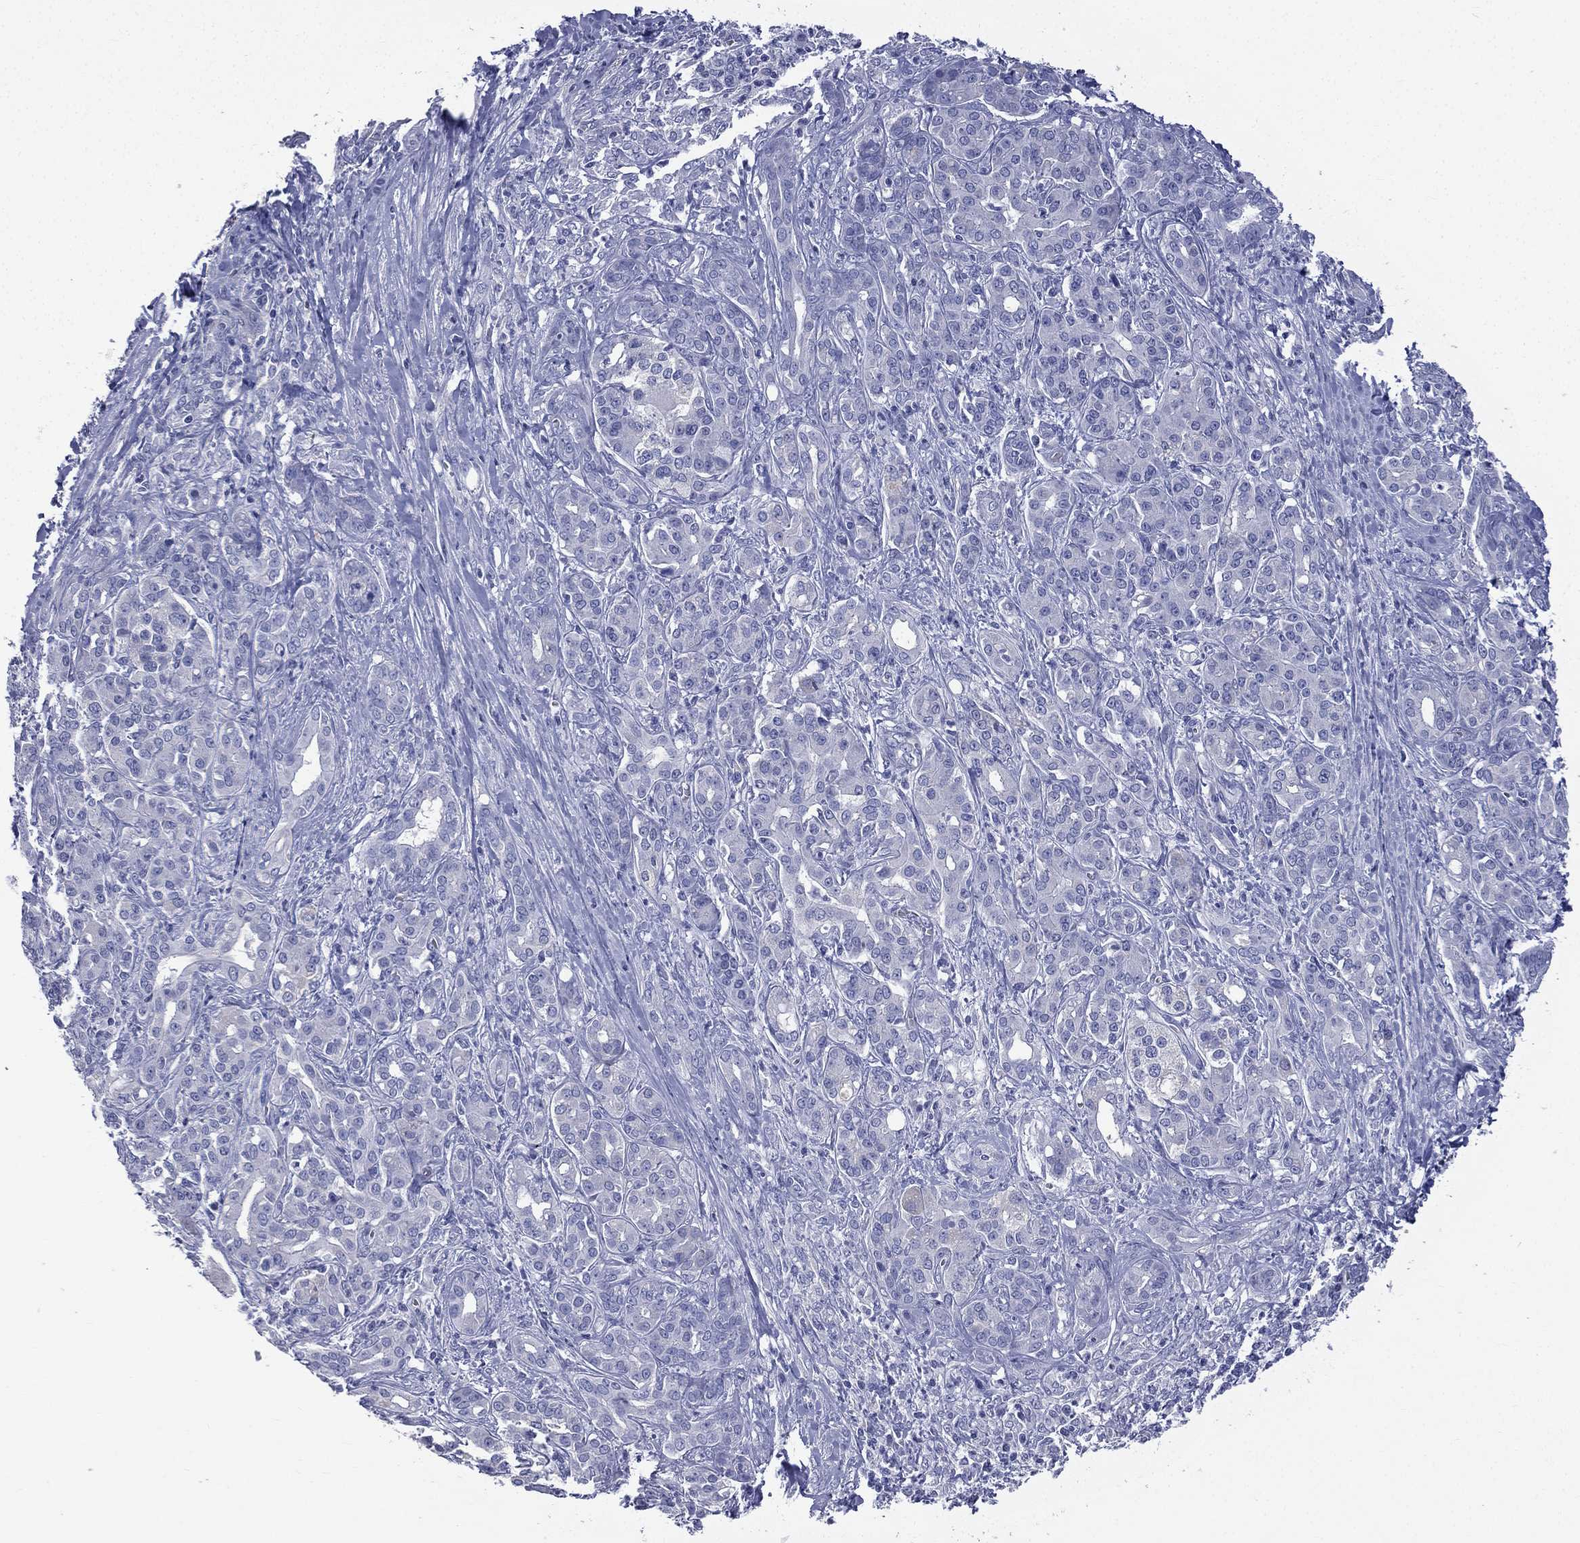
{"staining": {"intensity": "negative", "quantity": "none", "location": "none"}, "tissue": "pancreatic cancer", "cell_type": "Tumor cells", "image_type": "cancer", "snomed": [{"axis": "morphology", "description": "Normal tissue, NOS"}, {"axis": "morphology", "description": "Inflammation, NOS"}, {"axis": "morphology", "description": "Adenocarcinoma, NOS"}, {"axis": "topography", "description": "Pancreas"}], "caption": "Immunohistochemistry photomicrograph of neoplastic tissue: pancreatic cancer (adenocarcinoma) stained with DAB (3,3'-diaminobenzidine) reveals no significant protein positivity in tumor cells.", "gene": "CES2", "patient": {"sex": "male", "age": 57}}